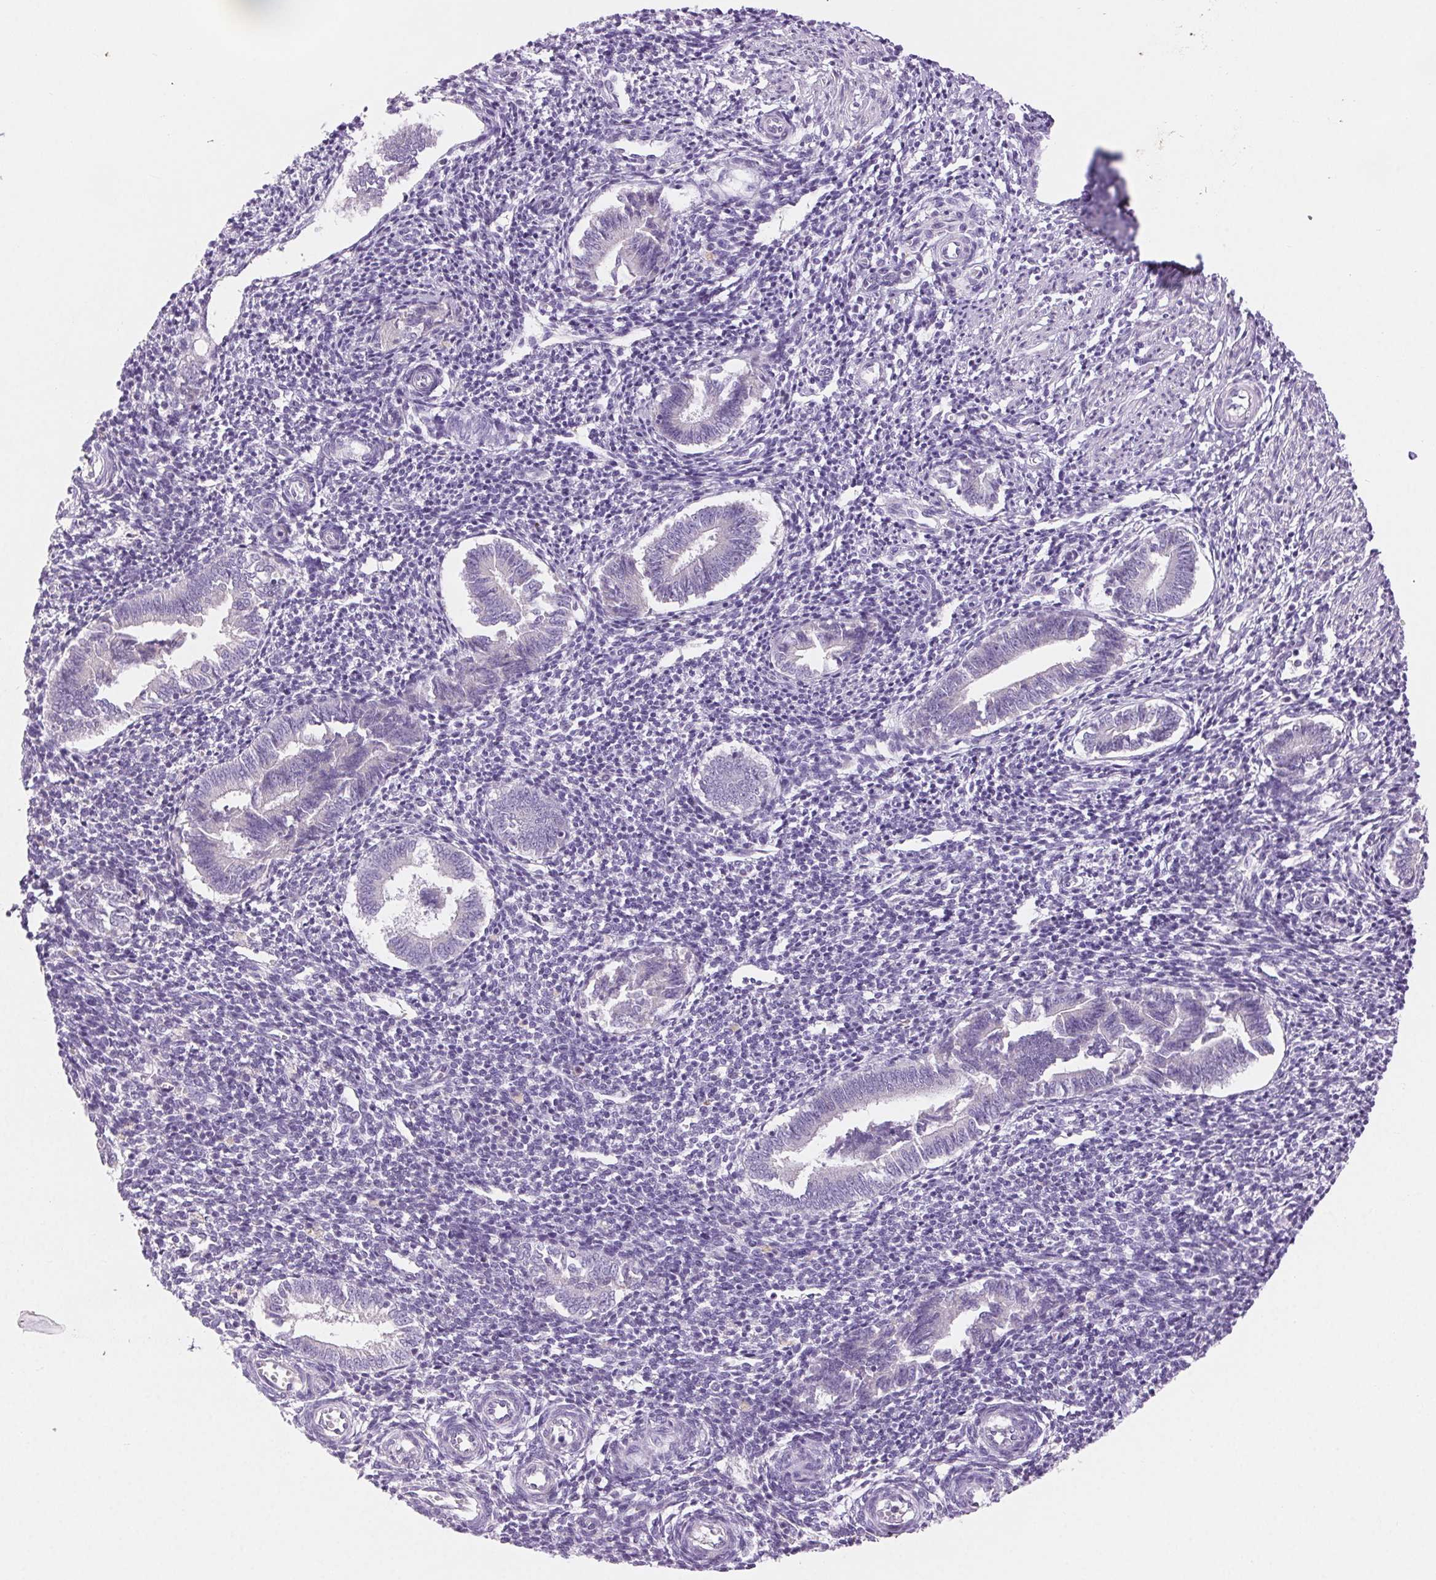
{"staining": {"intensity": "negative", "quantity": "none", "location": "none"}, "tissue": "endometrium", "cell_type": "Cells in endometrial stroma", "image_type": "normal", "snomed": [{"axis": "morphology", "description": "Normal tissue, NOS"}, {"axis": "topography", "description": "Endometrium"}], "caption": "DAB (3,3'-diaminobenzidine) immunohistochemical staining of benign human endometrium reveals no significant positivity in cells in endometrial stroma. (DAB immunohistochemistry with hematoxylin counter stain).", "gene": "ARHGAP11B", "patient": {"sex": "female", "age": 25}}